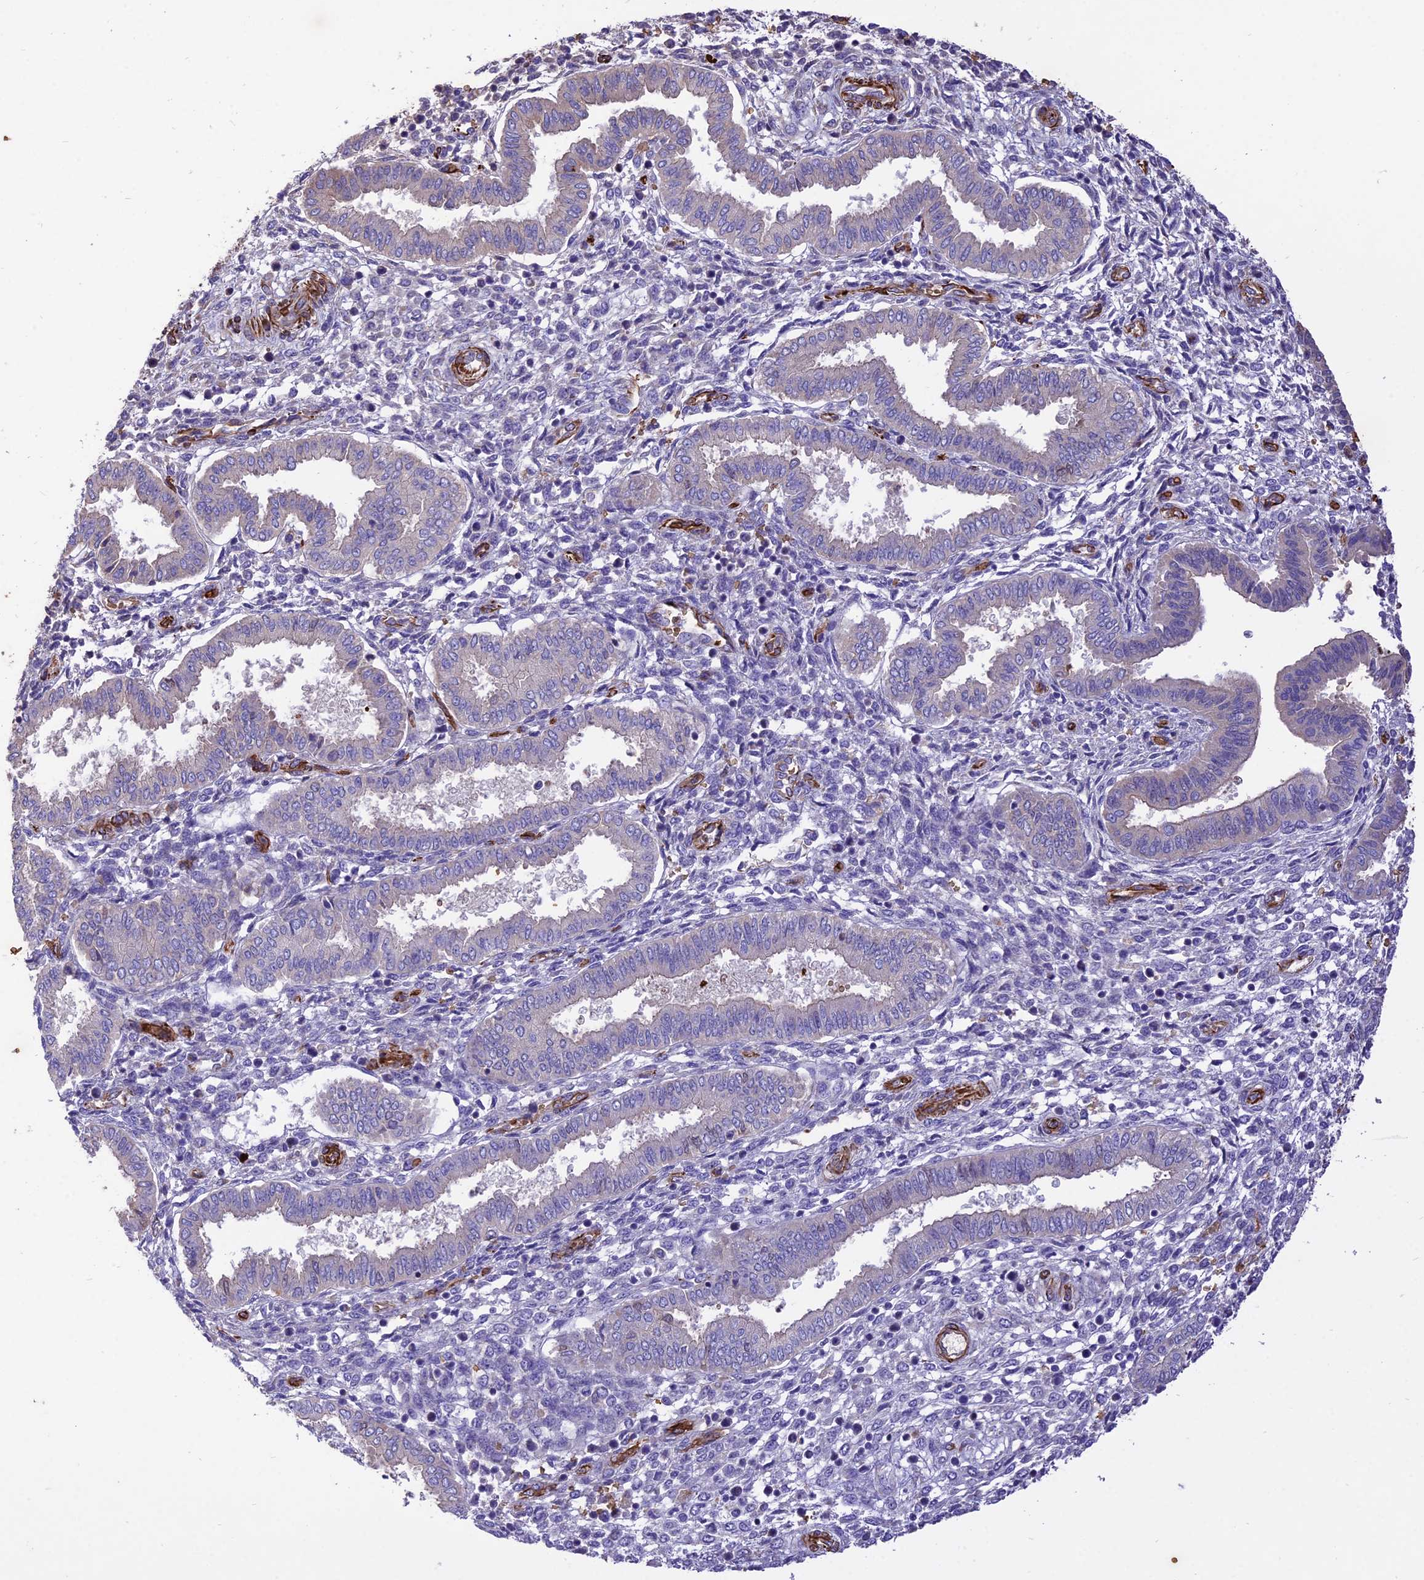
{"staining": {"intensity": "negative", "quantity": "none", "location": "none"}, "tissue": "endometrium", "cell_type": "Cells in endometrial stroma", "image_type": "normal", "snomed": [{"axis": "morphology", "description": "Normal tissue, NOS"}, {"axis": "topography", "description": "Endometrium"}], "caption": "IHC histopathology image of unremarkable endometrium: endometrium stained with DAB (3,3'-diaminobenzidine) shows no significant protein staining in cells in endometrial stroma. (DAB immunohistochemistry (IHC) with hematoxylin counter stain).", "gene": "TTC4", "patient": {"sex": "female", "age": 24}}